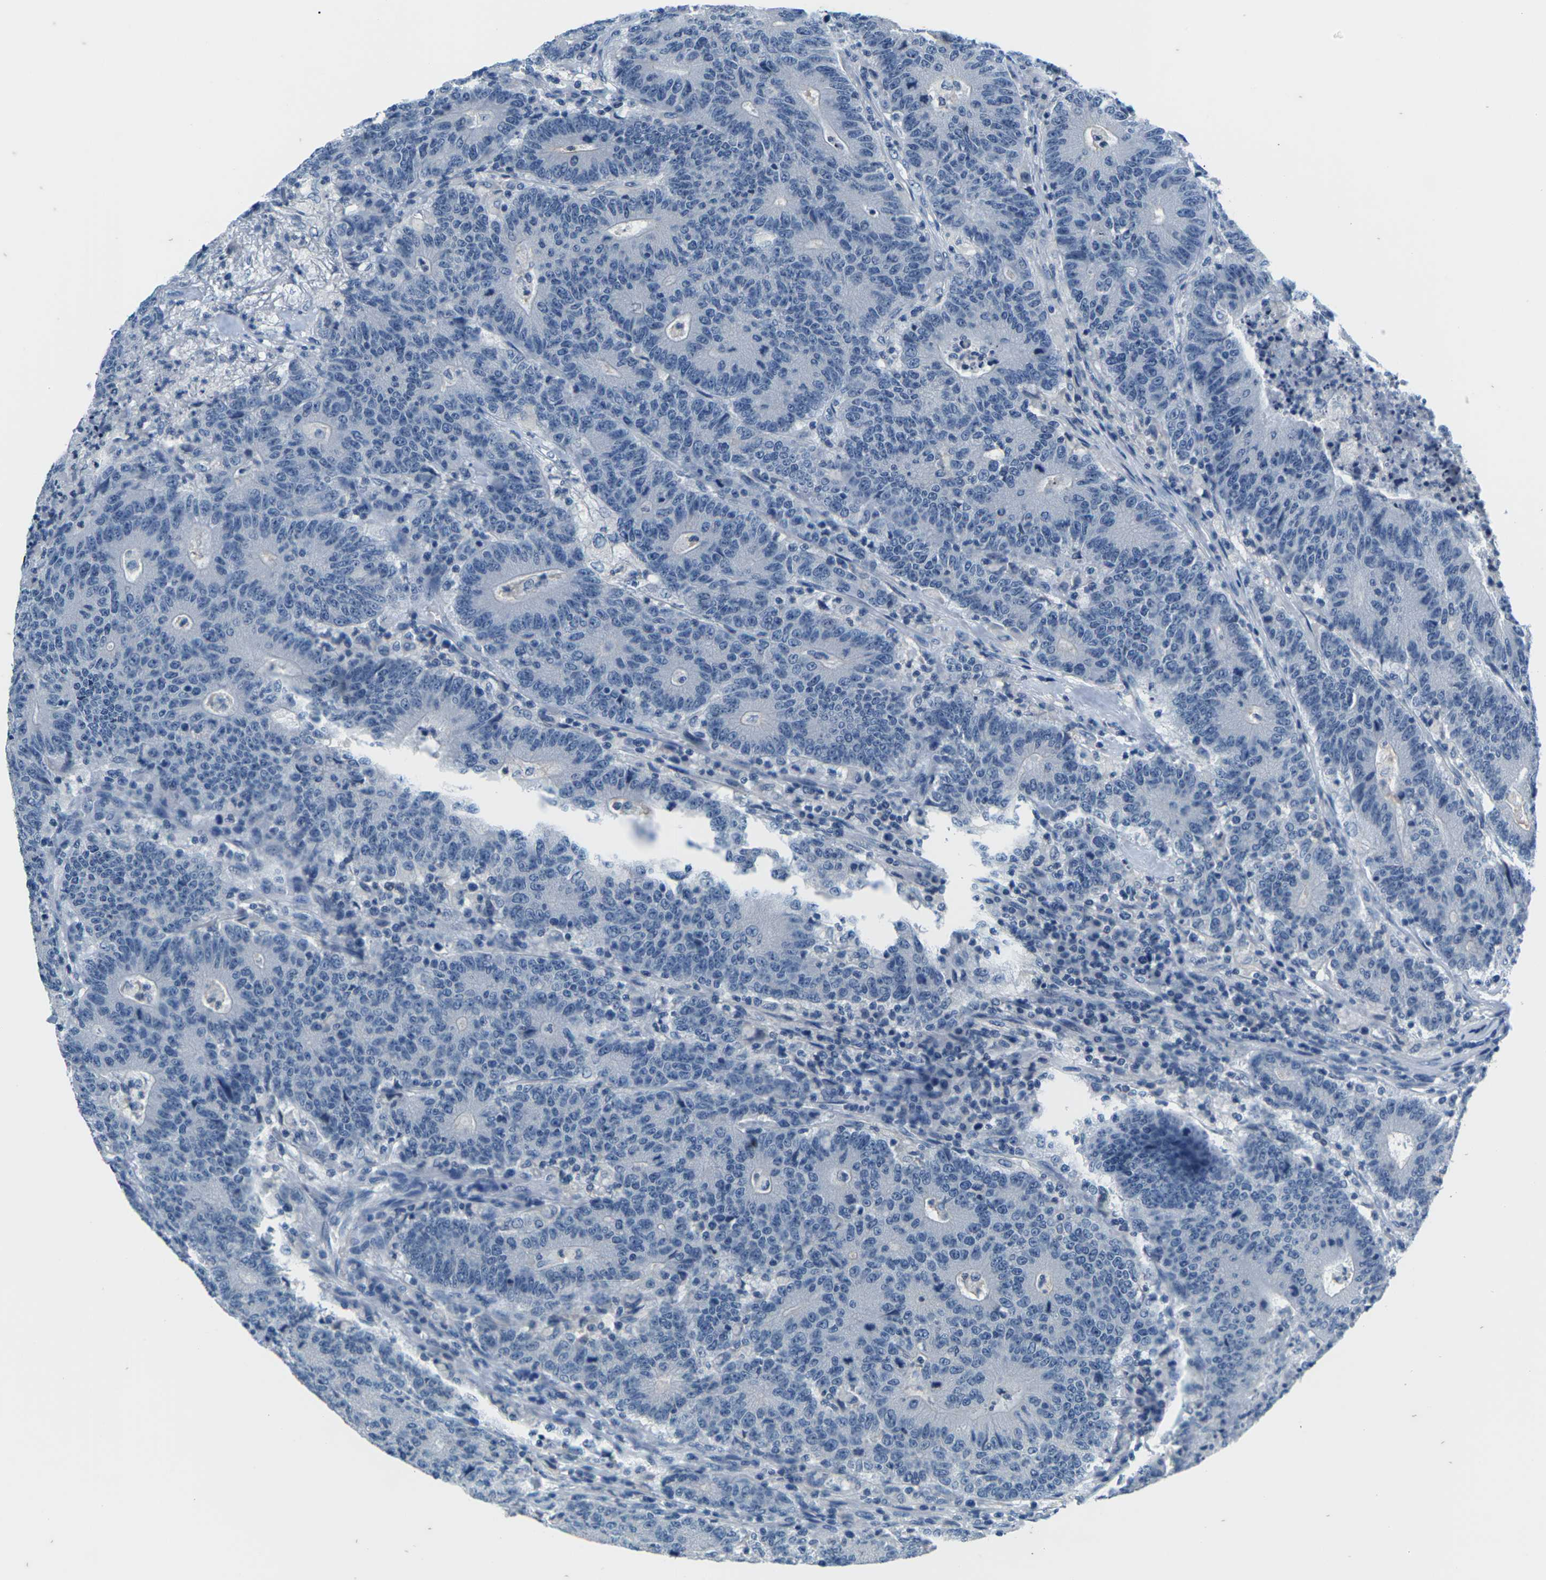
{"staining": {"intensity": "negative", "quantity": "none", "location": "none"}, "tissue": "colorectal cancer", "cell_type": "Tumor cells", "image_type": "cancer", "snomed": [{"axis": "morphology", "description": "Normal tissue, NOS"}, {"axis": "morphology", "description": "Adenocarcinoma, NOS"}, {"axis": "topography", "description": "Colon"}], "caption": "High power microscopy photomicrograph of an IHC image of colorectal adenocarcinoma, revealing no significant expression in tumor cells.", "gene": "UMOD", "patient": {"sex": "female", "age": 75}}